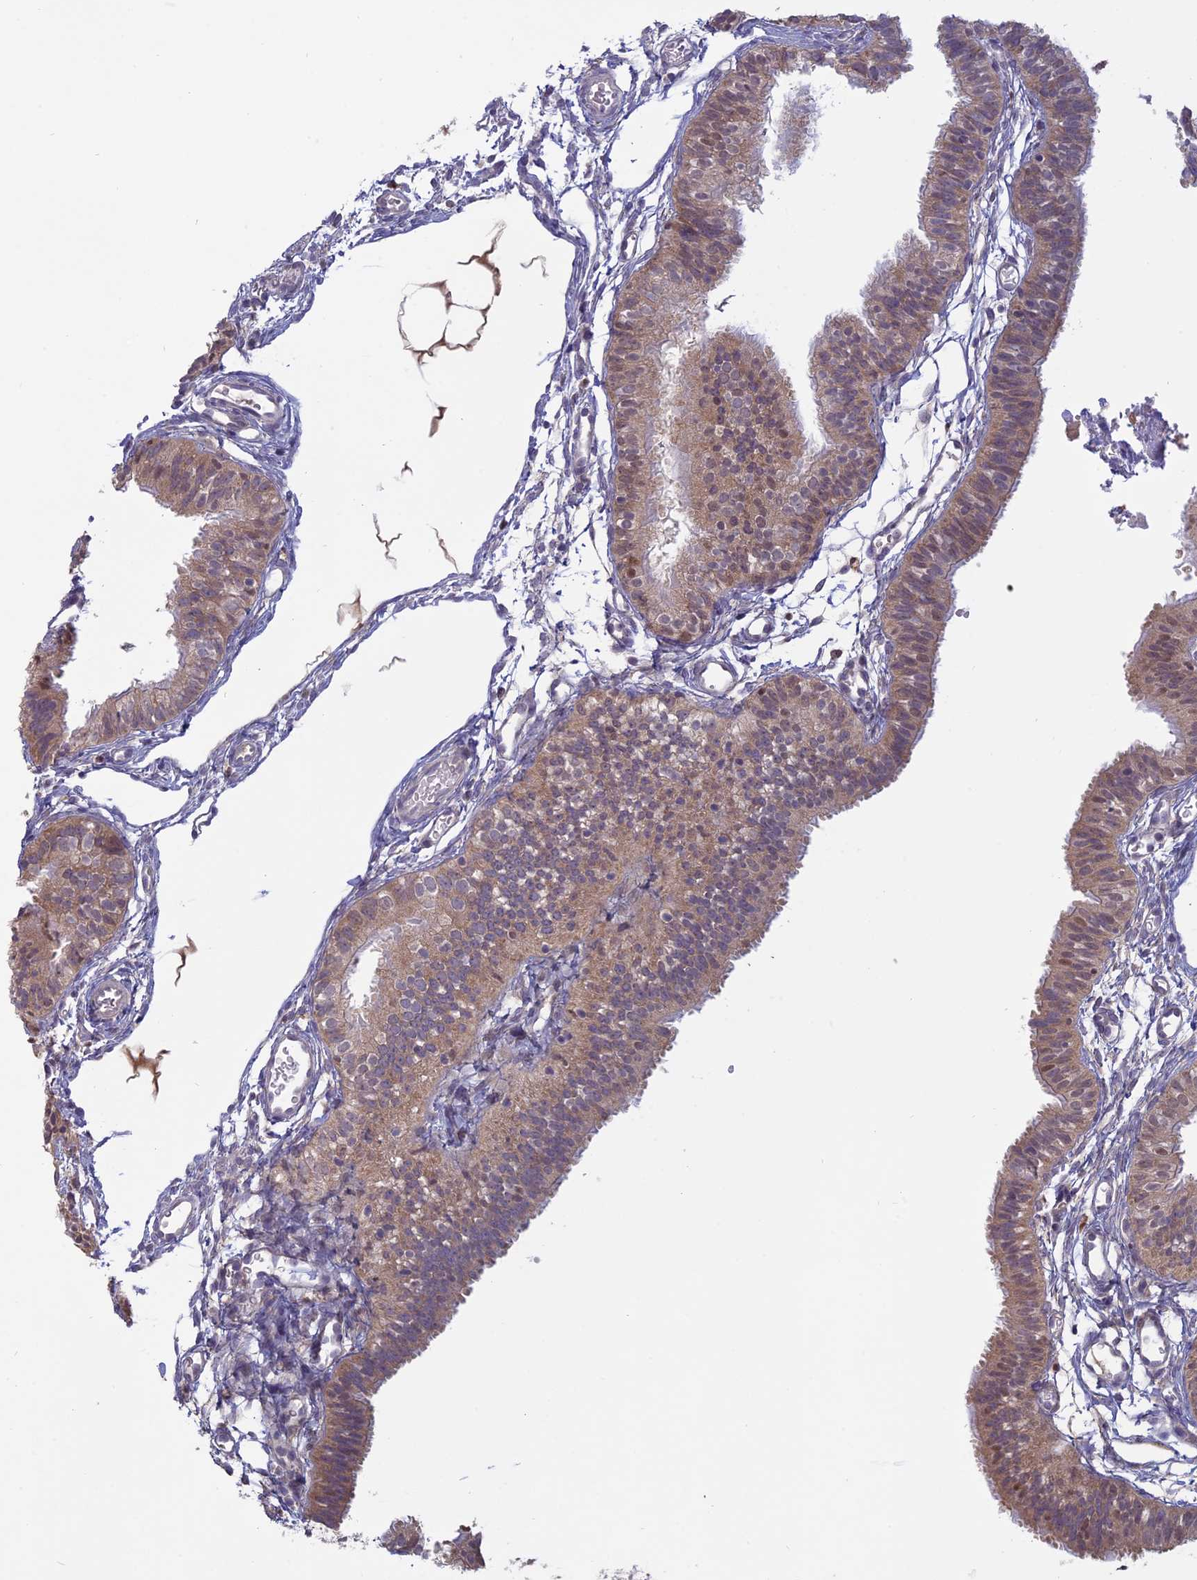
{"staining": {"intensity": "weak", "quantity": ">75%", "location": "cytoplasmic/membranous"}, "tissue": "fallopian tube", "cell_type": "Glandular cells", "image_type": "normal", "snomed": [{"axis": "morphology", "description": "Normal tissue, NOS"}, {"axis": "topography", "description": "Fallopian tube"}], "caption": "Protein positivity by immunohistochemistry (IHC) displays weak cytoplasmic/membranous staining in about >75% of glandular cells in unremarkable fallopian tube.", "gene": "TMEM208", "patient": {"sex": "female", "age": 35}}